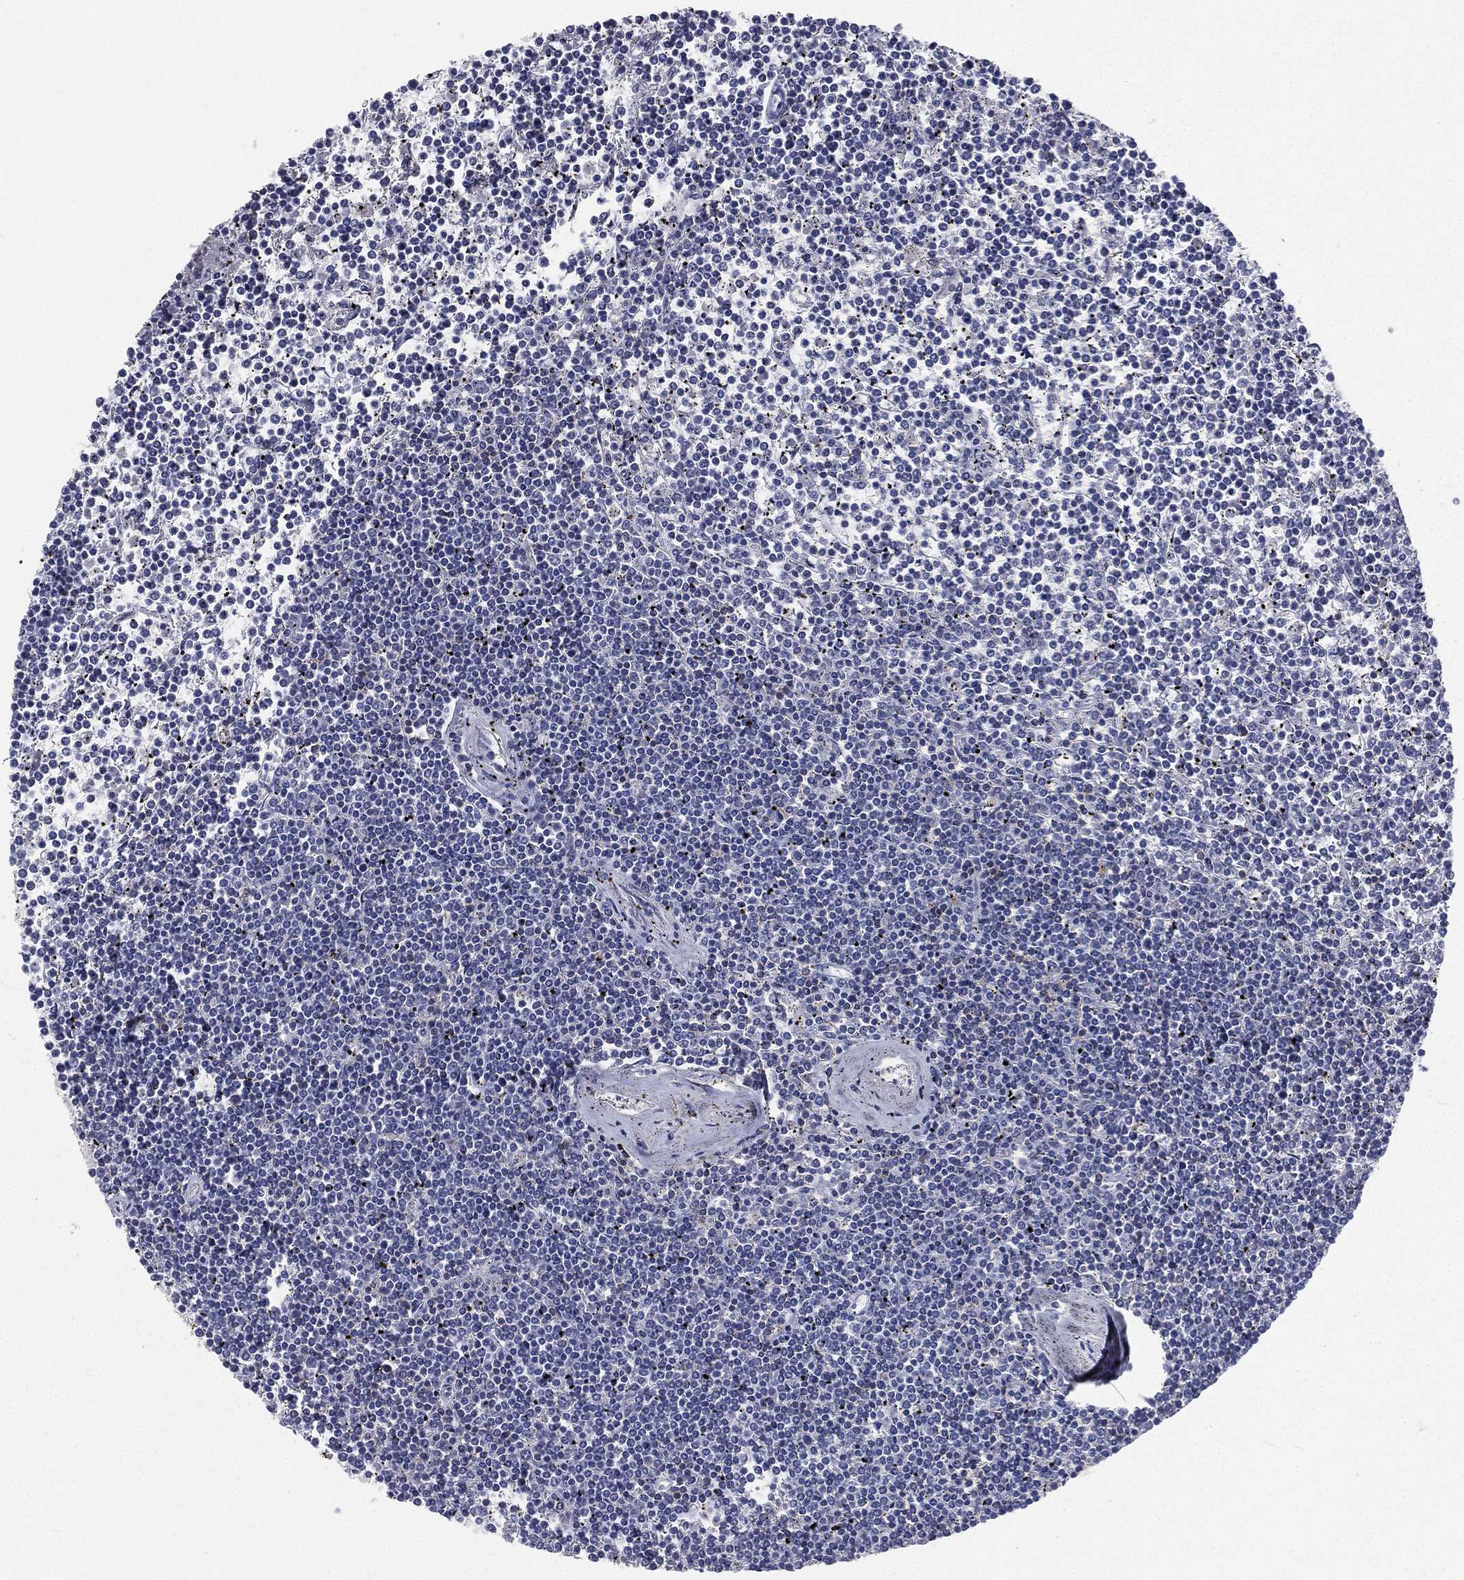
{"staining": {"intensity": "negative", "quantity": "none", "location": "none"}, "tissue": "lymphoma", "cell_type": "Tumor cells", "image_type": "cancer", "snomed": [{"axis": "morphology", "description": "Malignant lymphoma, non-Hodgkin's type, Low grade"}, {"axis": "topography", "description": "Spleen"}], "caption": "High magnification brightfield microscopy of lymphoma stained with DAB (3,3'-diaminobenzidine) (brown) and counterstained with hematoxylin (blue): tumor cells show no significant positivity. (Stains: DAB (3,3'-diaminobenzidine) IHC with hematoxylin counter stain, Microscopy: brightfield microscopy at high magnification).", "gene": "CD3D", "patient": {"sex": "female", "age": 19}}